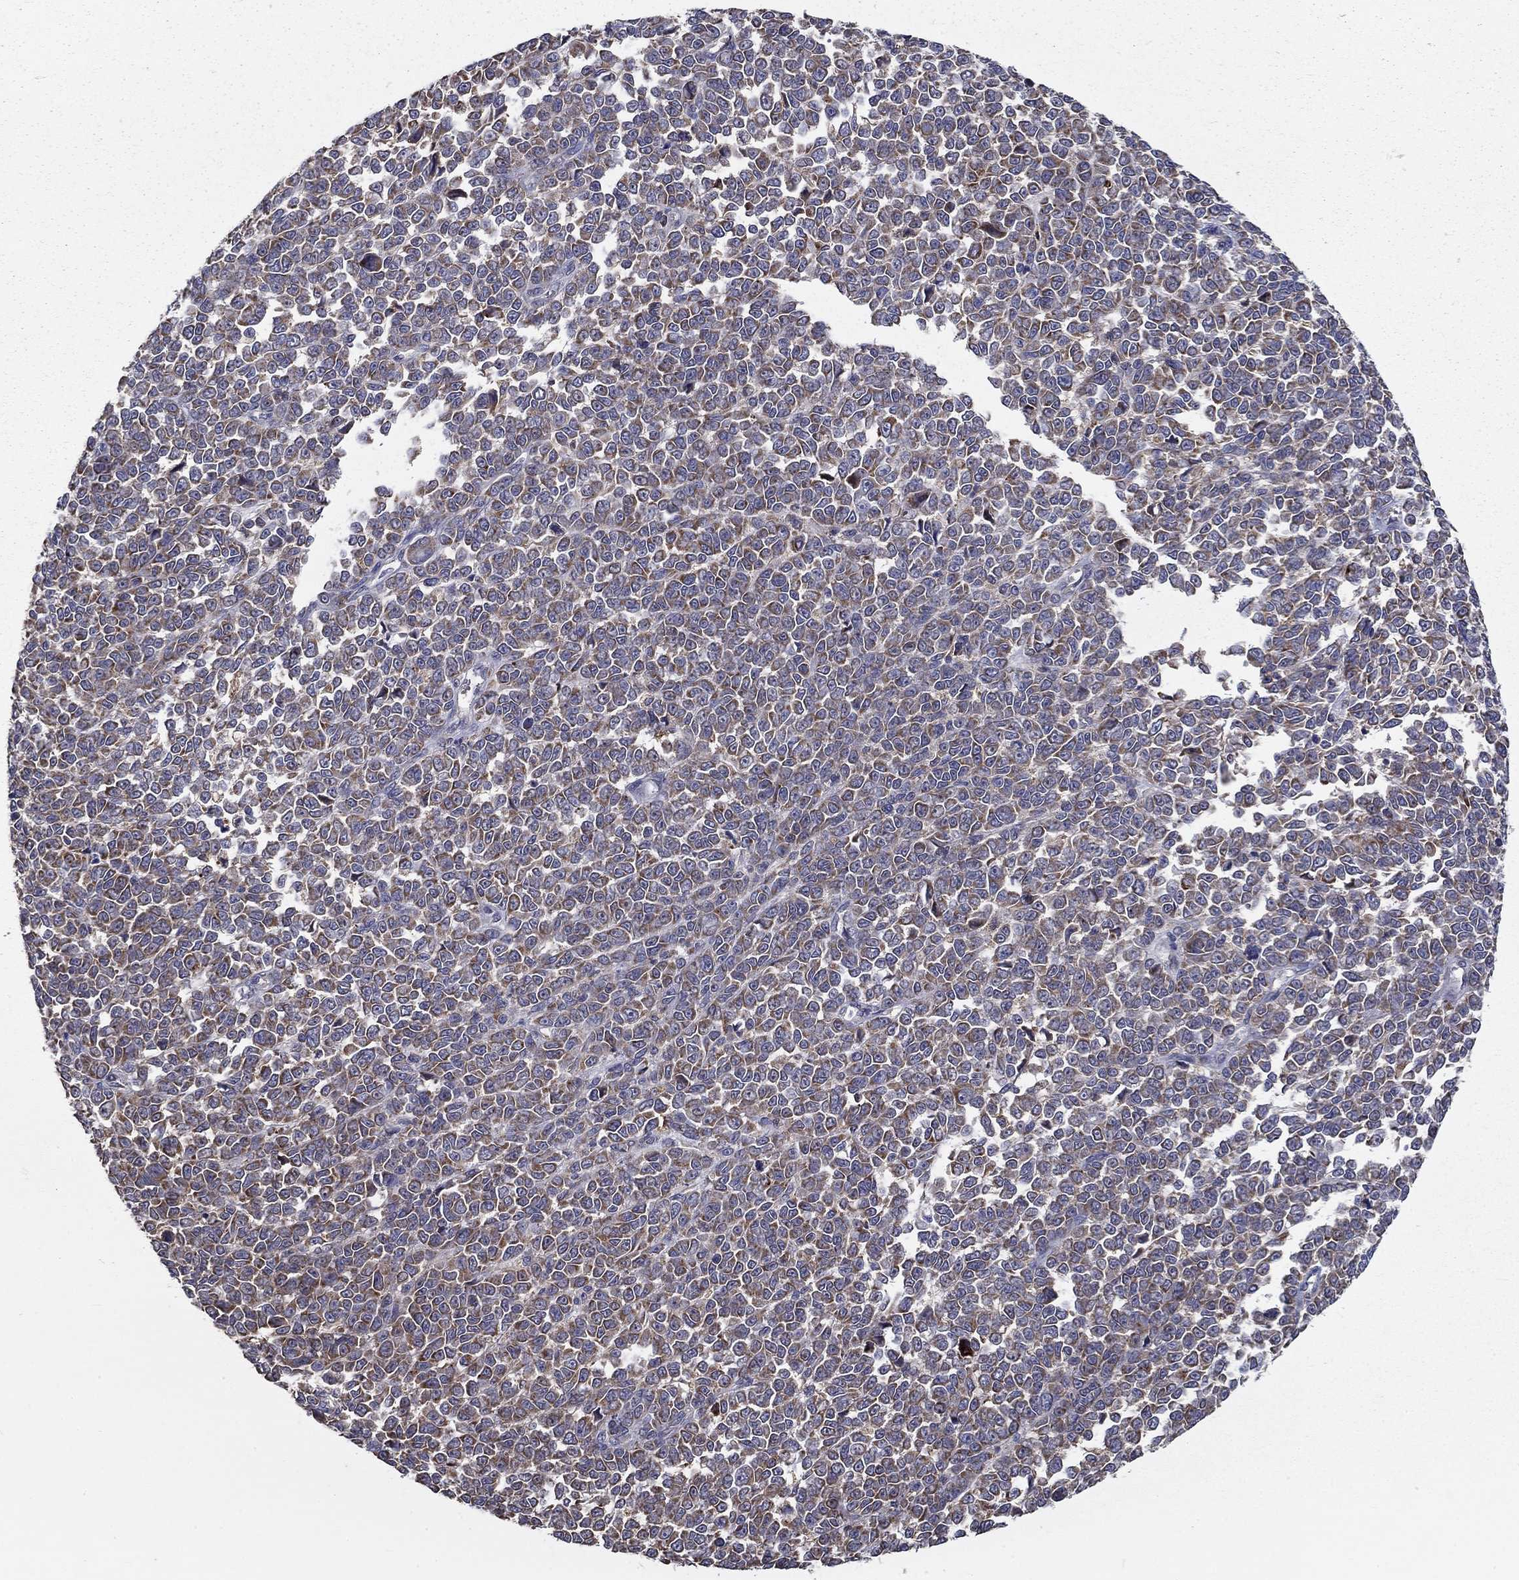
{"staining": {"intensity": "moderate", "quantity": "25%-75%", "location": "cytoplasmic/membranous"}, "tissue": "melanoma", "cell_type": "Tumor cells", "image_type": "cancer", "snomed": [{"axis": "morphology", "description": "Malignant melanoma, NOS"}, {"axis": "topography", "description": "Skin"}], "caption": "Tumor cells show moderate cytoplasmic/membranous positivity in approximately 25%-75% of cells in melanoma. (DAB IHC with brightfield microscopy, high magnification).", "gene": "ALDH4A1", "patient": {"sex": "female", "age": 95}}